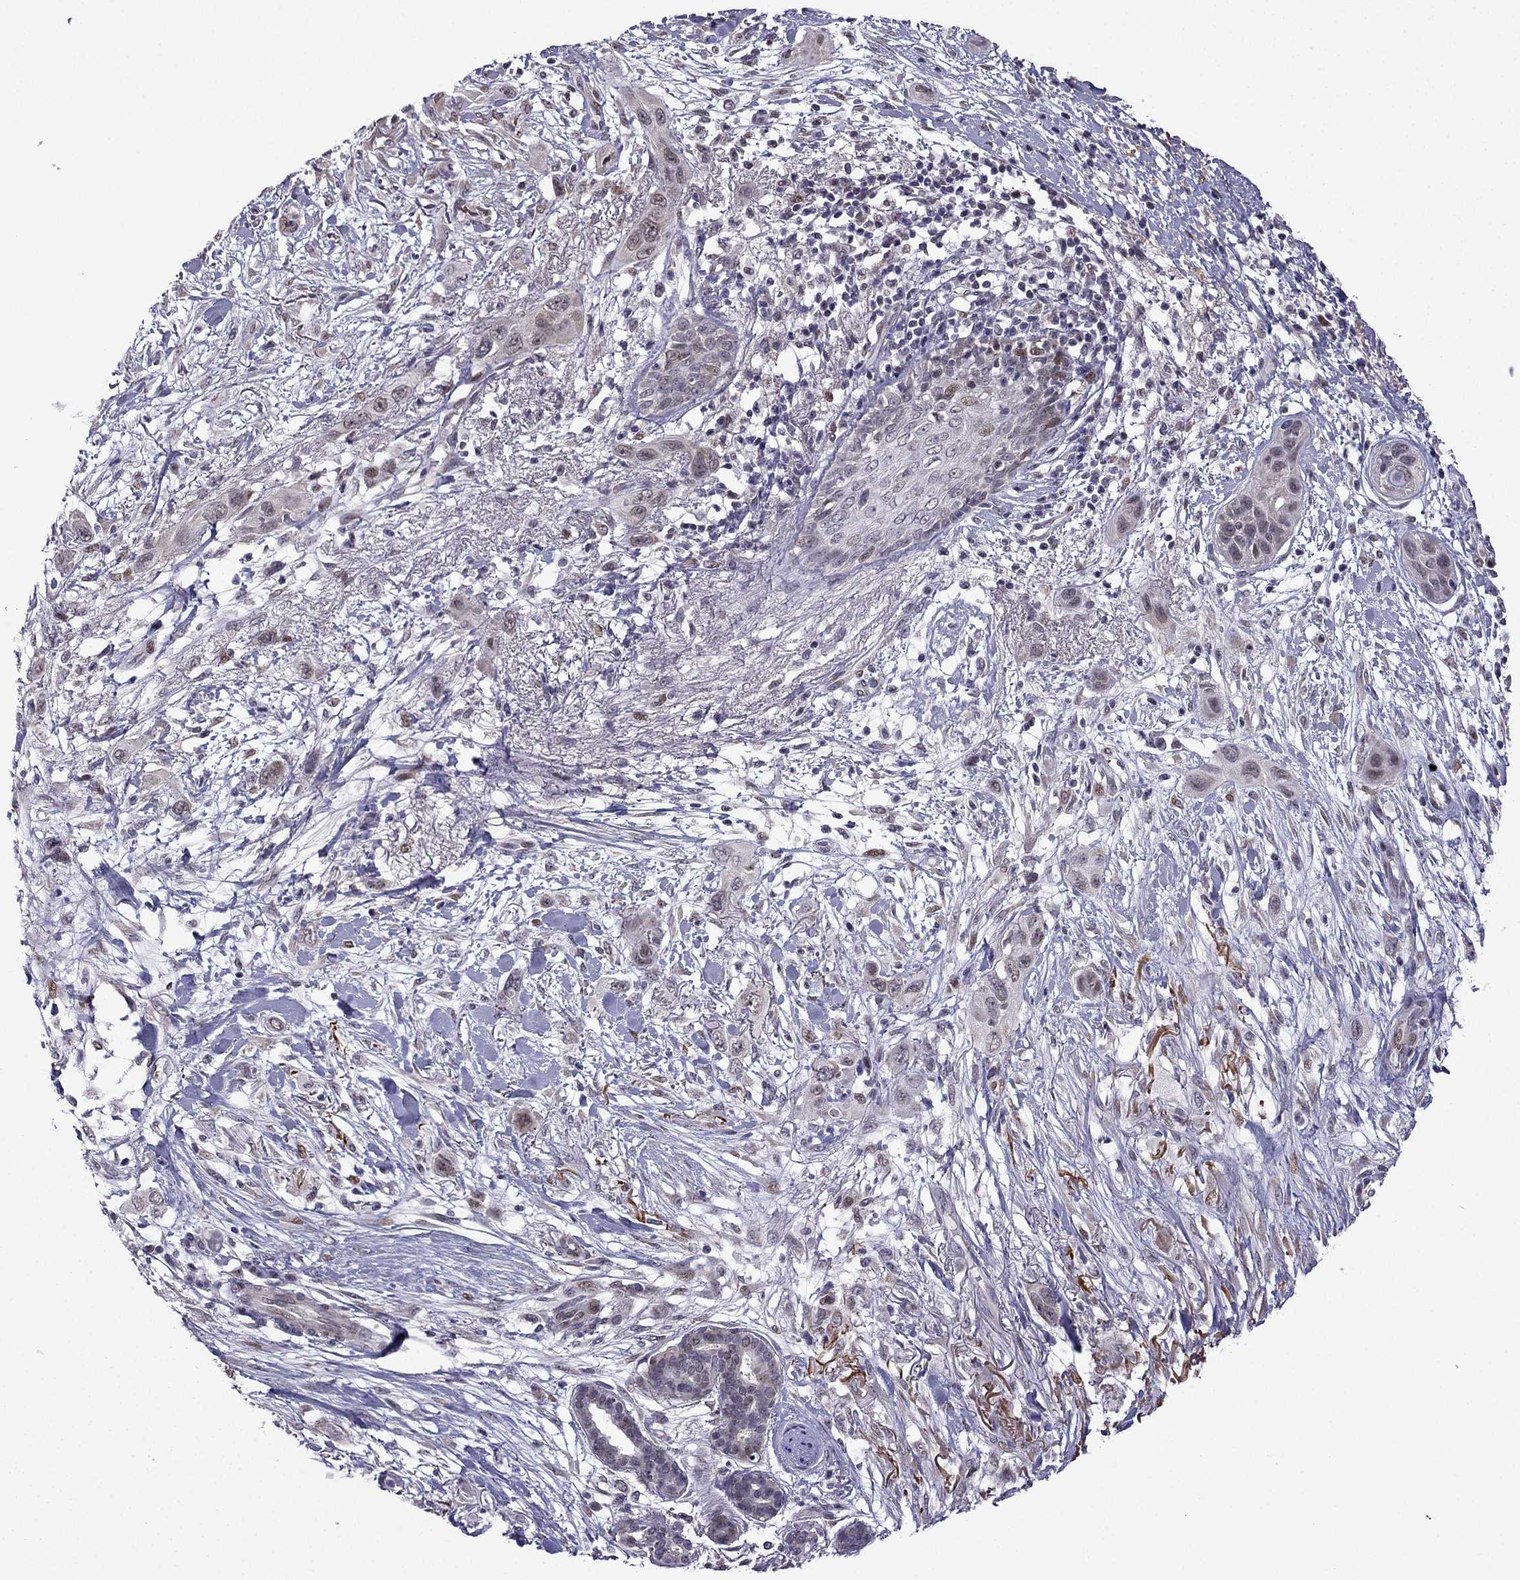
{"staining": {"intensity": "negative", "quantity": "none", "location": "none"}, "tissue": "skin cancer", "cell_type": "Tumor cells", "image_type": "cancer", "snomed": [{"axis": "morphology", "description": "Squamous cell carcinoma, NOS"}, {"axis": "topography", "description": "Skin"}], "caption": "Tumor cells show no significant protein positivity in skin squamous cell carcinoma. (DAB immunohistochemistry, high magnification).", "gene": "FGF3", "patient": {"sex": "male", "age": 79}}